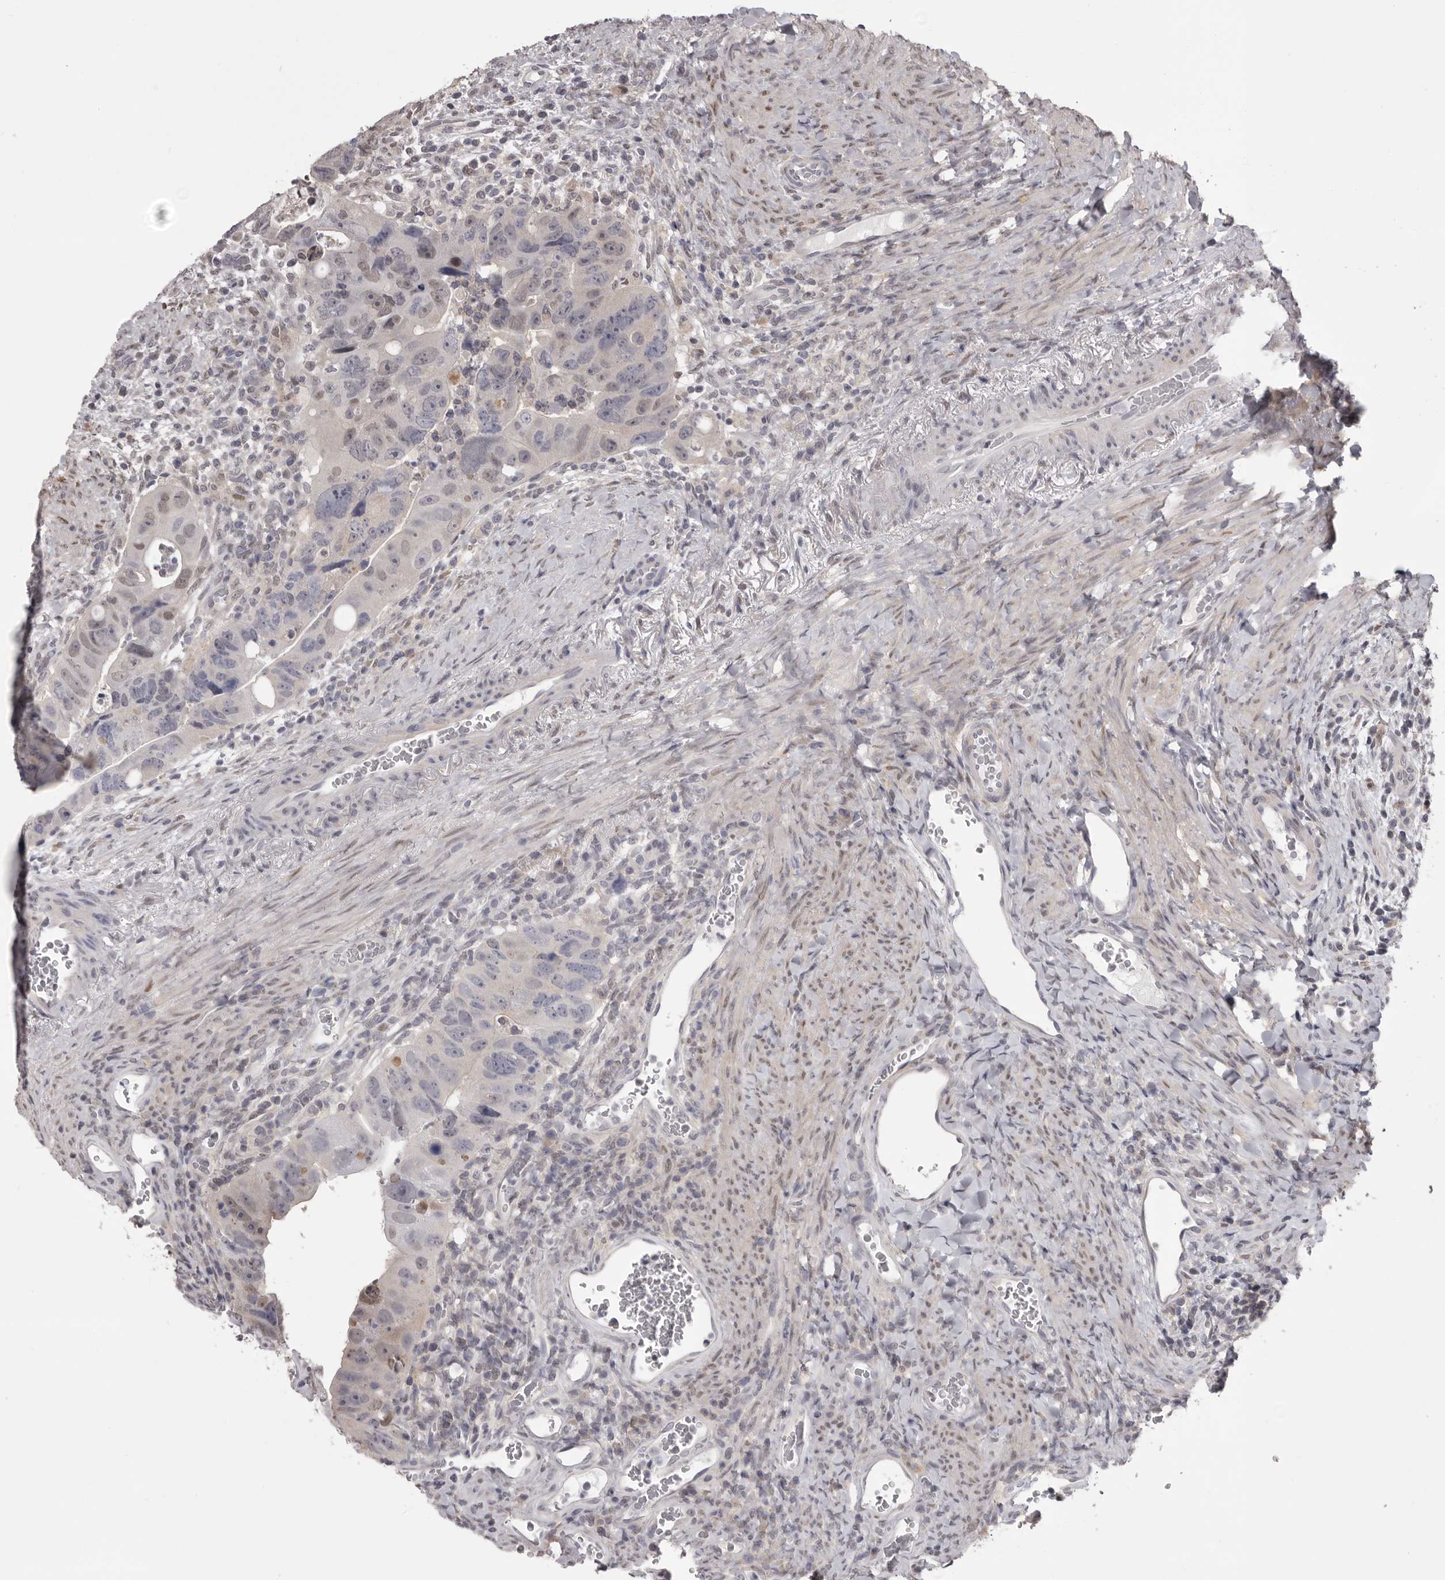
{"staining": {"intensity": "weak", "quantity": "<25%", "location": "nuclear"}, "tissue": "colorectal cancer", "cell_type": "Tumor cells", "image_type": "cancer", "snomed": [{"axis": "morphology", "description": "Adenocarcinoma, NOS"}, {"axis": "topography", "description": "Rectum"}], "caption": "An immunohistochemistry image of colorectal adenocarcinoma is shown. There is no staining in tumor cells of colorectal adenocarcinoma.", "gene": "MDH1", "patient": {"sex": "male", "age": 59}}